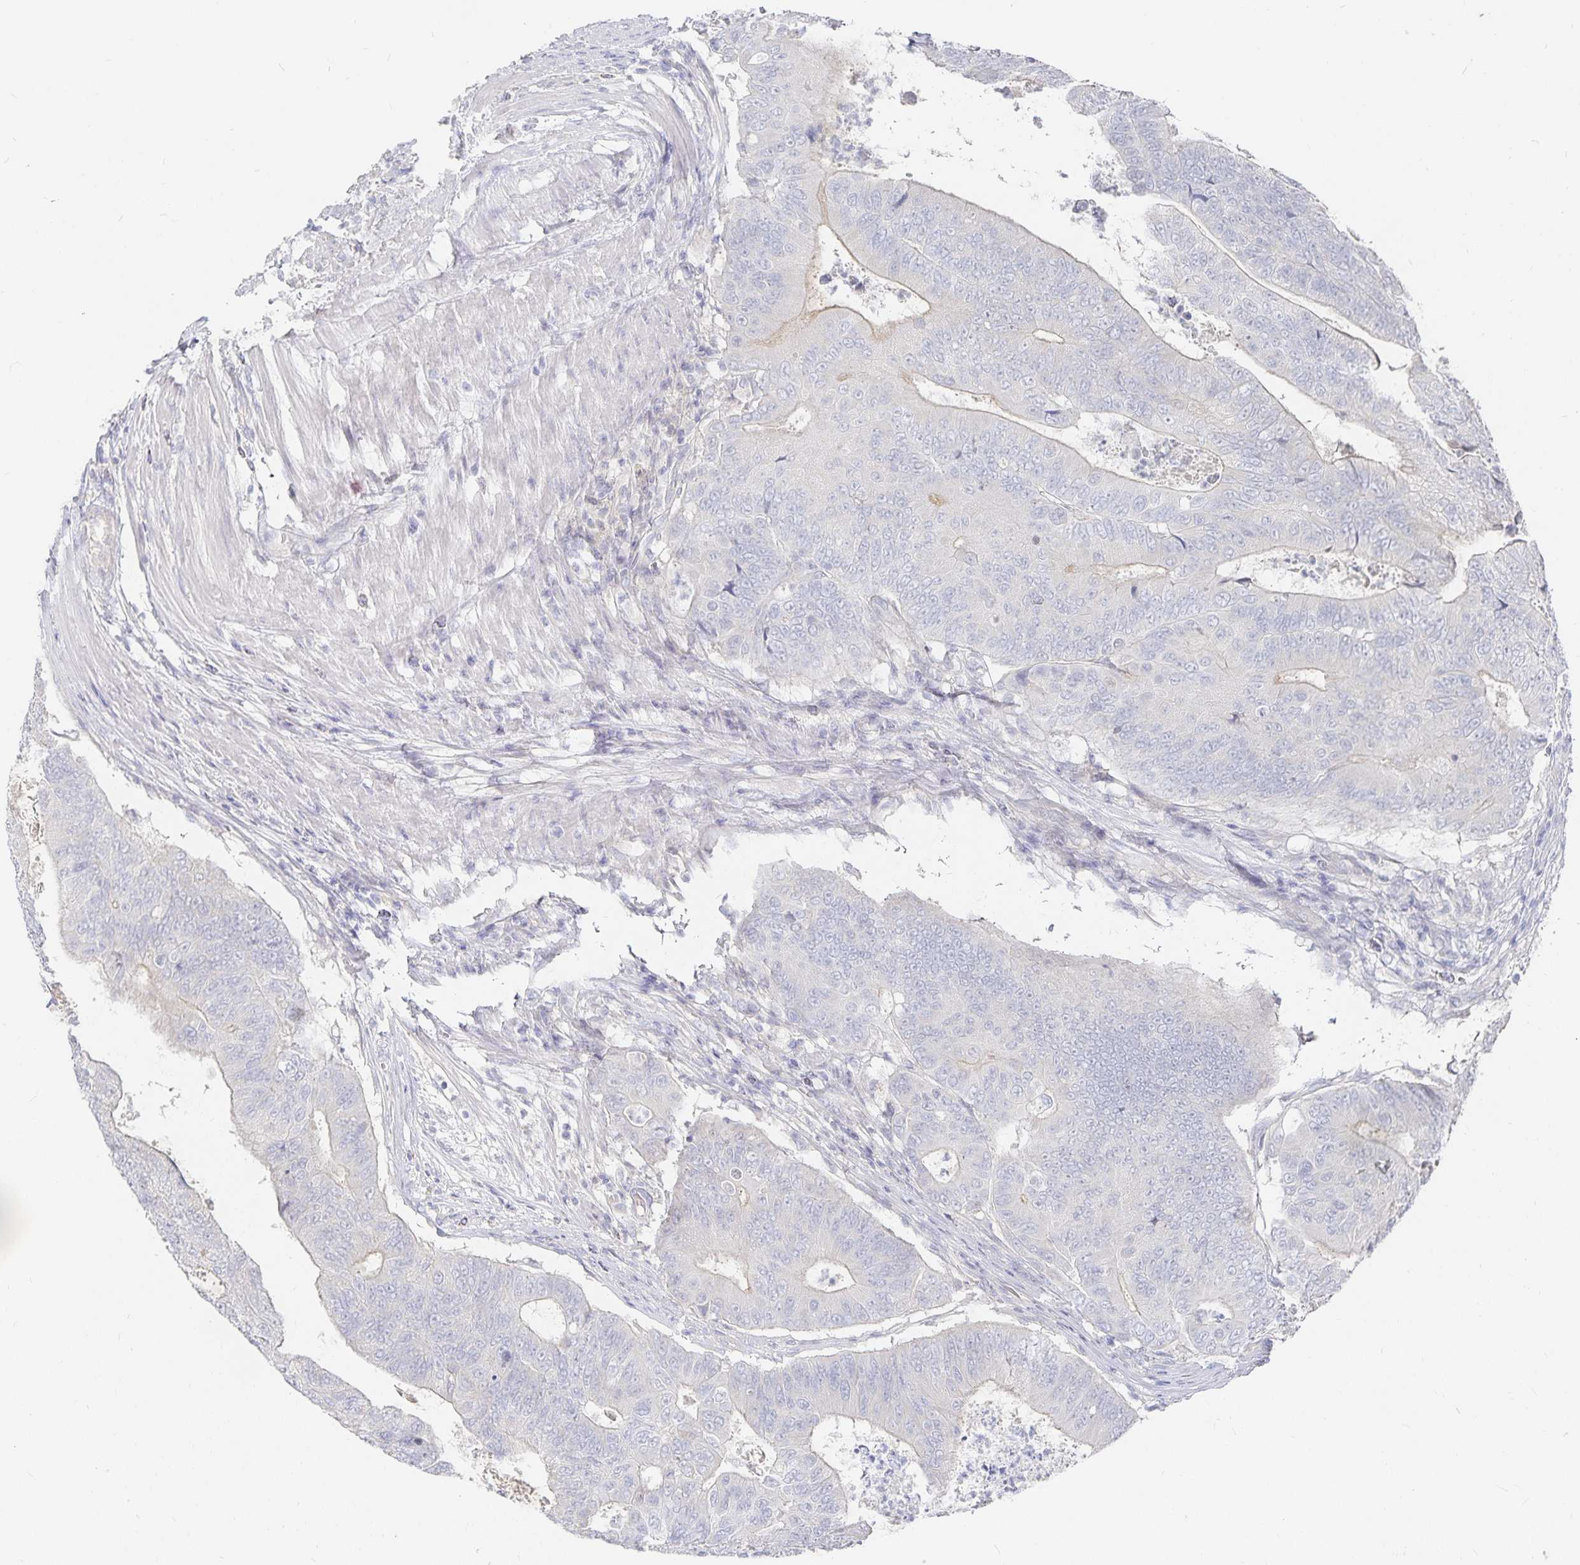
{"staining": {"intensity": "negative", "quantity": "none", "location": "none"}, "tissue": "colorectal cancer", "cell_type": "Tumor cells", "image_type": "cancer", "snomed": [{"axis": "morphology", "description": "Adenocarcinoma, NOS"}, {"axis": "topography", "description": "Colon"}], "caption": "A histopathology image of human colorectal cancer (adenocarcinoma) is negative for staining in tumor cells.", "gene": "DNAH9", "patient": {"sex": "female", "age": 48}}